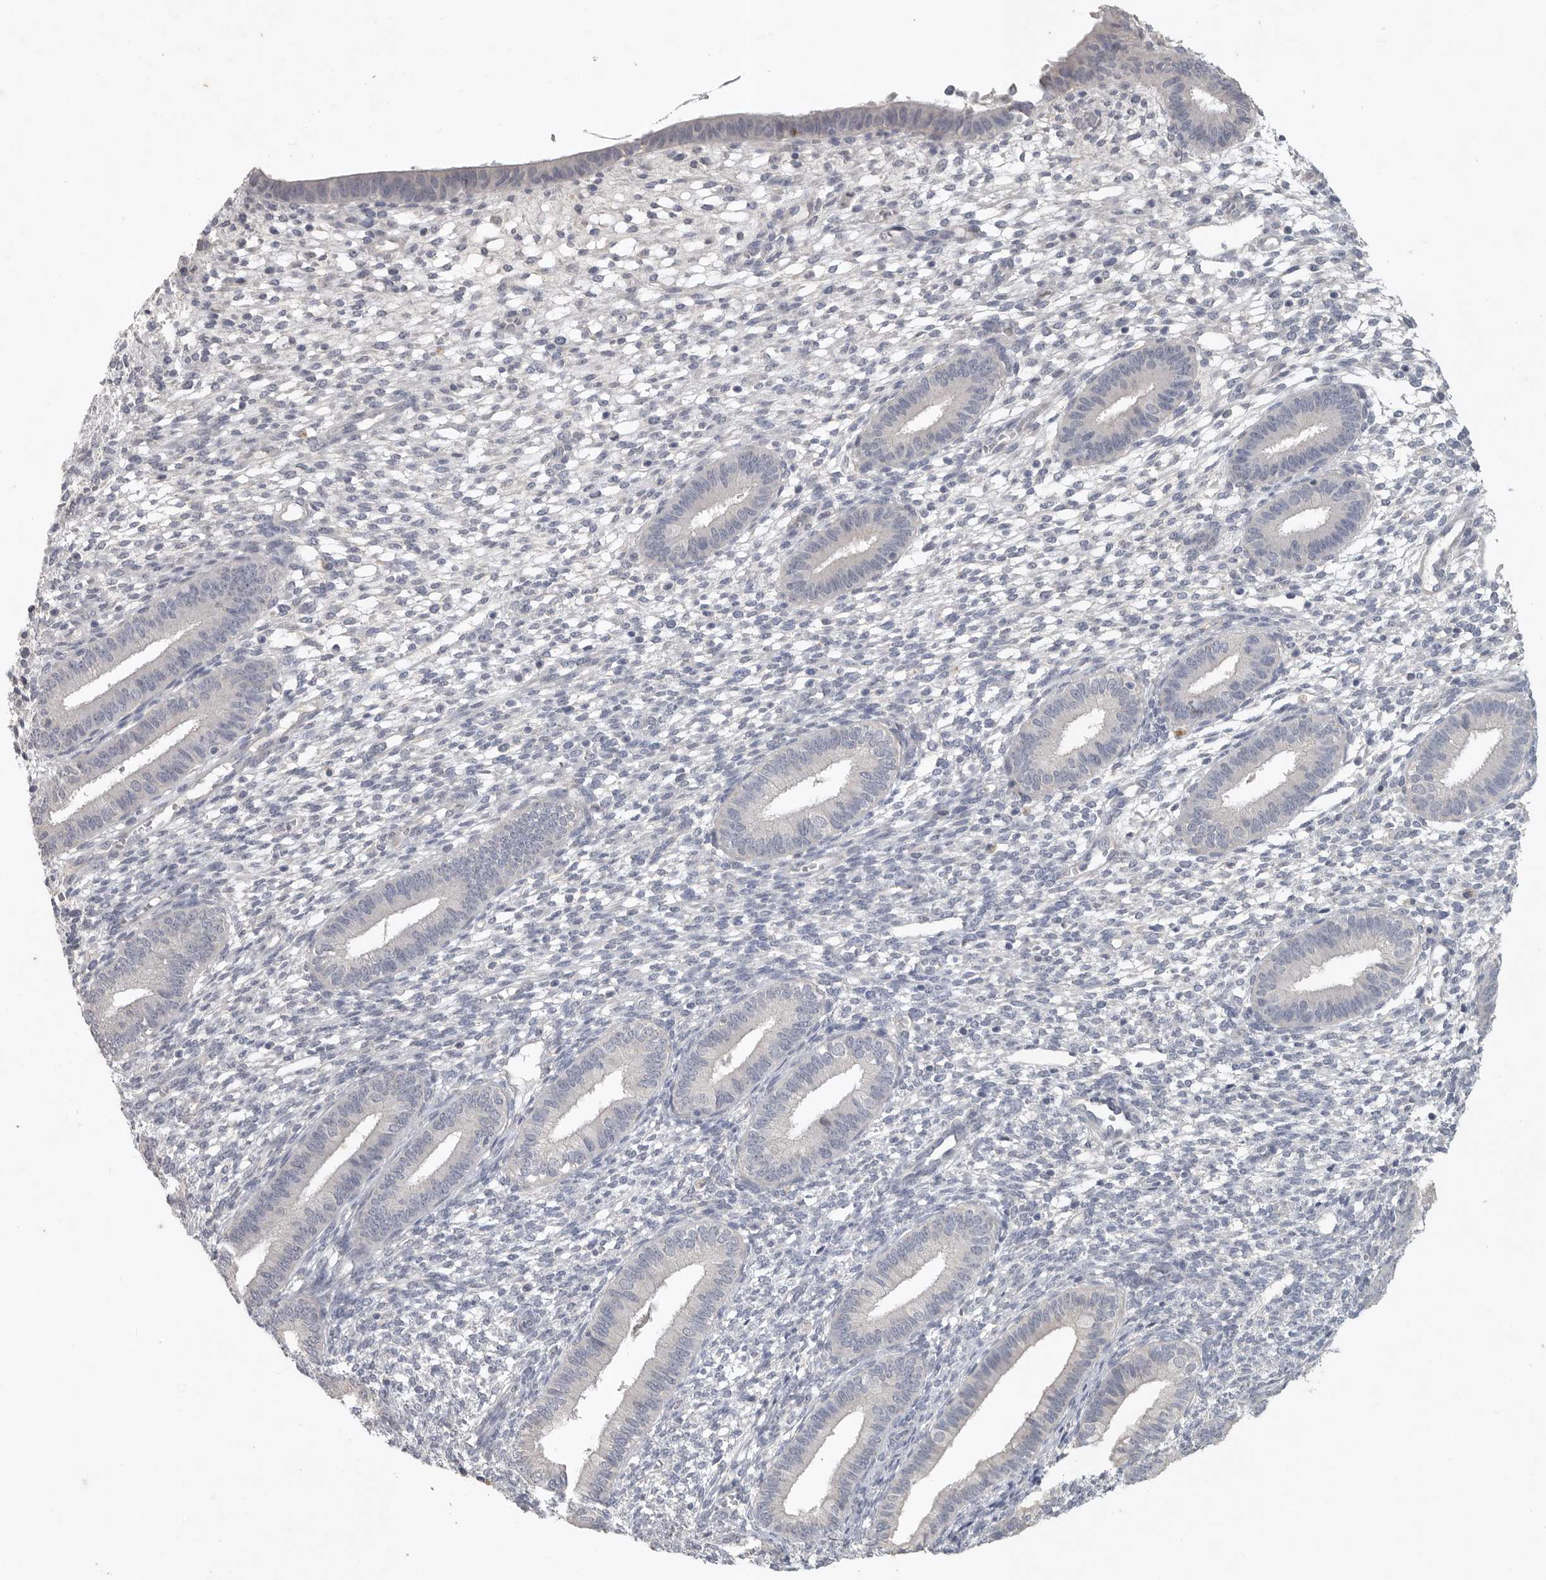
{"staining": {"intensity": "negative", "quantity": "none", "location": "none"}, "tissue": "endometrium", "cell_type": "Cells in endometrial stroma", "image_type": "normal", "snomed": [{"axis": "morphology", "description": "Normal tissue, NOS"}, {"axis": "topography", "description": "Endometrium"}], "caption": "Cells in endometrial stroma are negative for protein expression in normal human endometrium. The staining is performed using DAB (3,3'-diaminobenzidine) brown chromogen with nuclei counter-stained in using hematoxylin.", "gene": "REG4", "patient": {"sex": "female", "age": 46}}